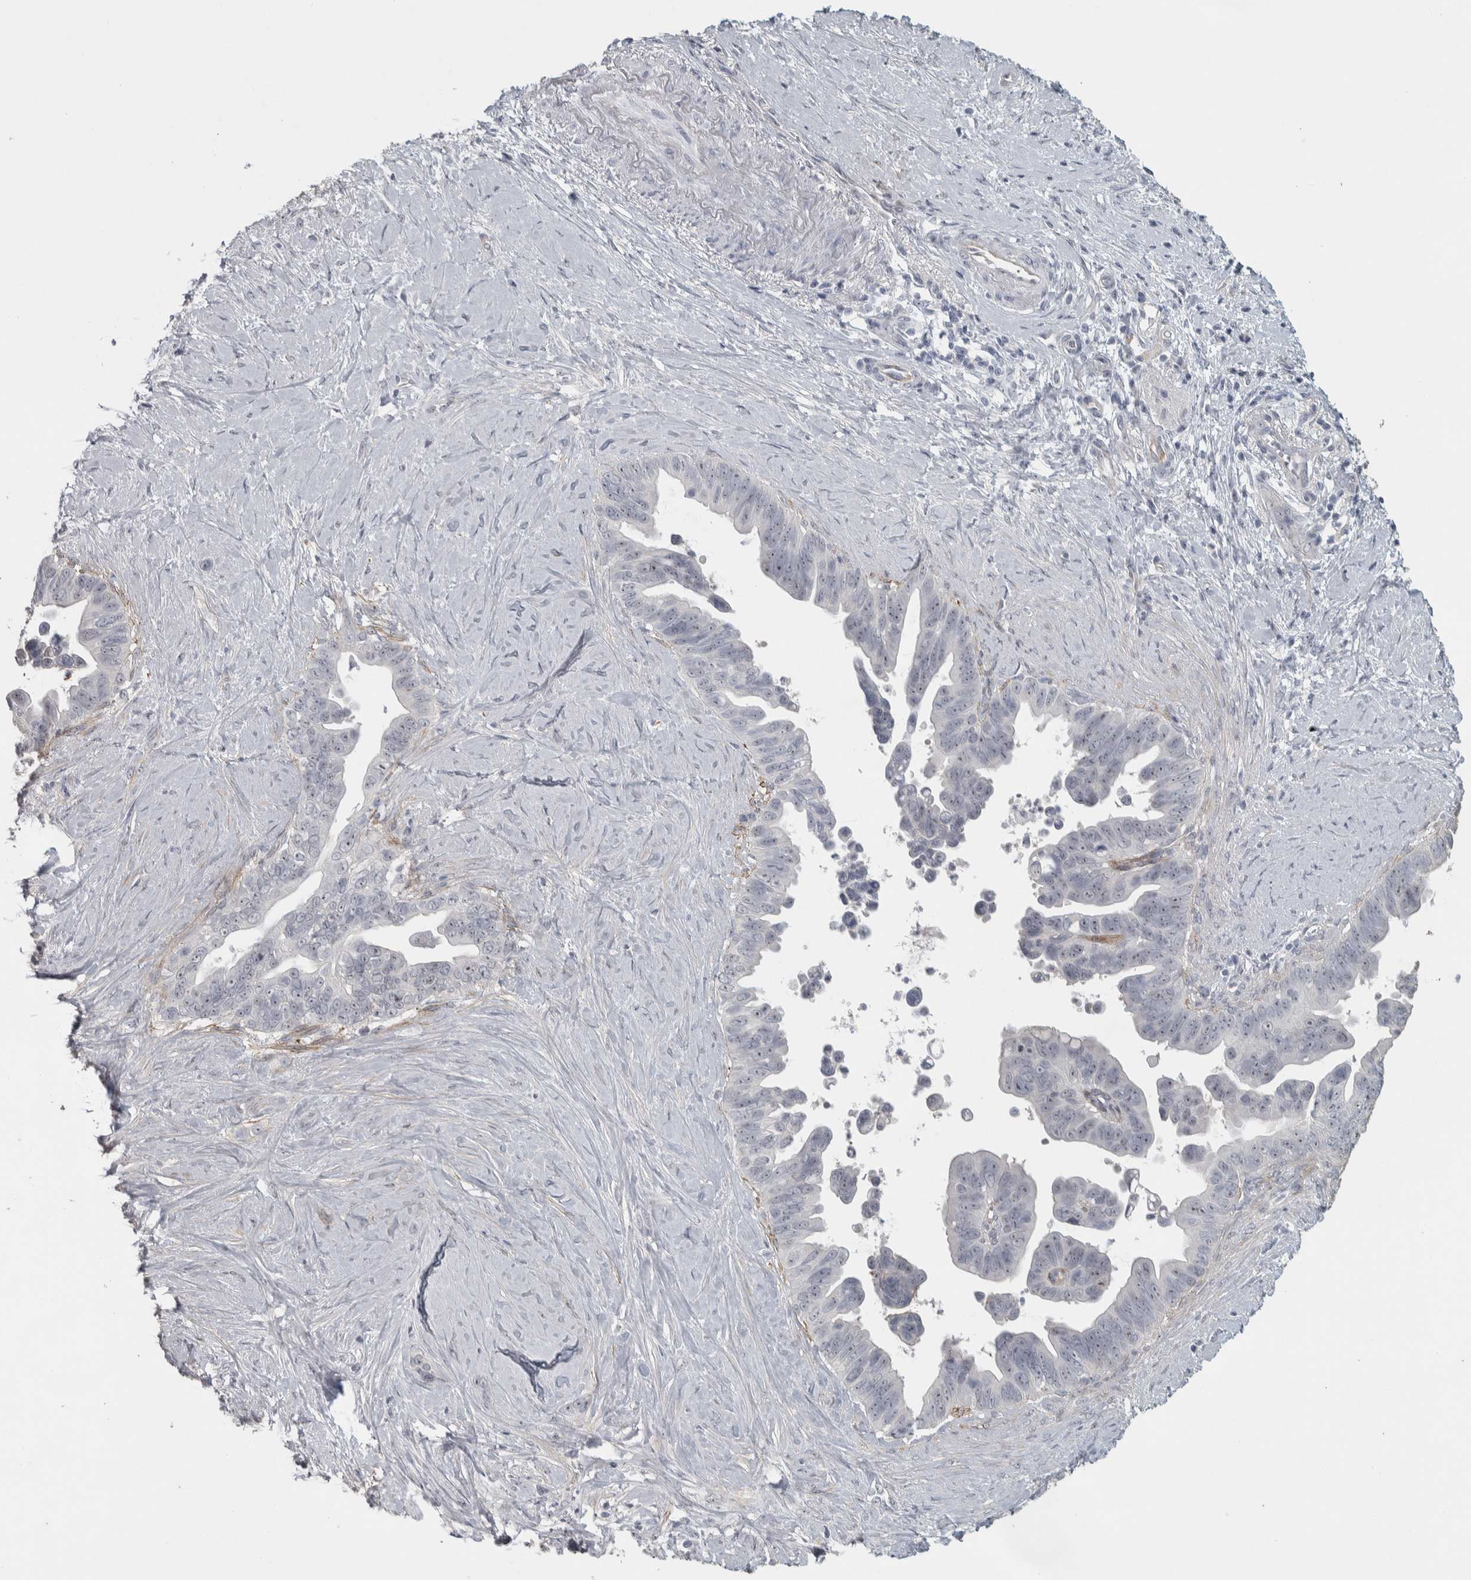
{"staining": {"intensity": "weak", "quantity": "<25%", "location": "nuclear"}, "tissue": "pancreatic cancer", "cell_type": "Tumor cells", "image_type": "cancer", "snomed": [{"axis": "morphology", "description": "Adenocarcinoma, NOS"}, {"axis": "topography", "description": "Pancreas"}], "caption": "High magnification brightfield microscopy of pancreatic cancer (adenocarcinoma) stained with DAB (3,3'-diaminobenzidine) (brown) and counterstained with hematoxylin (blue): tumor cells show no significant staining.", "gene": "DCAF10", "patient": {"sex": "female", "age": 72}}